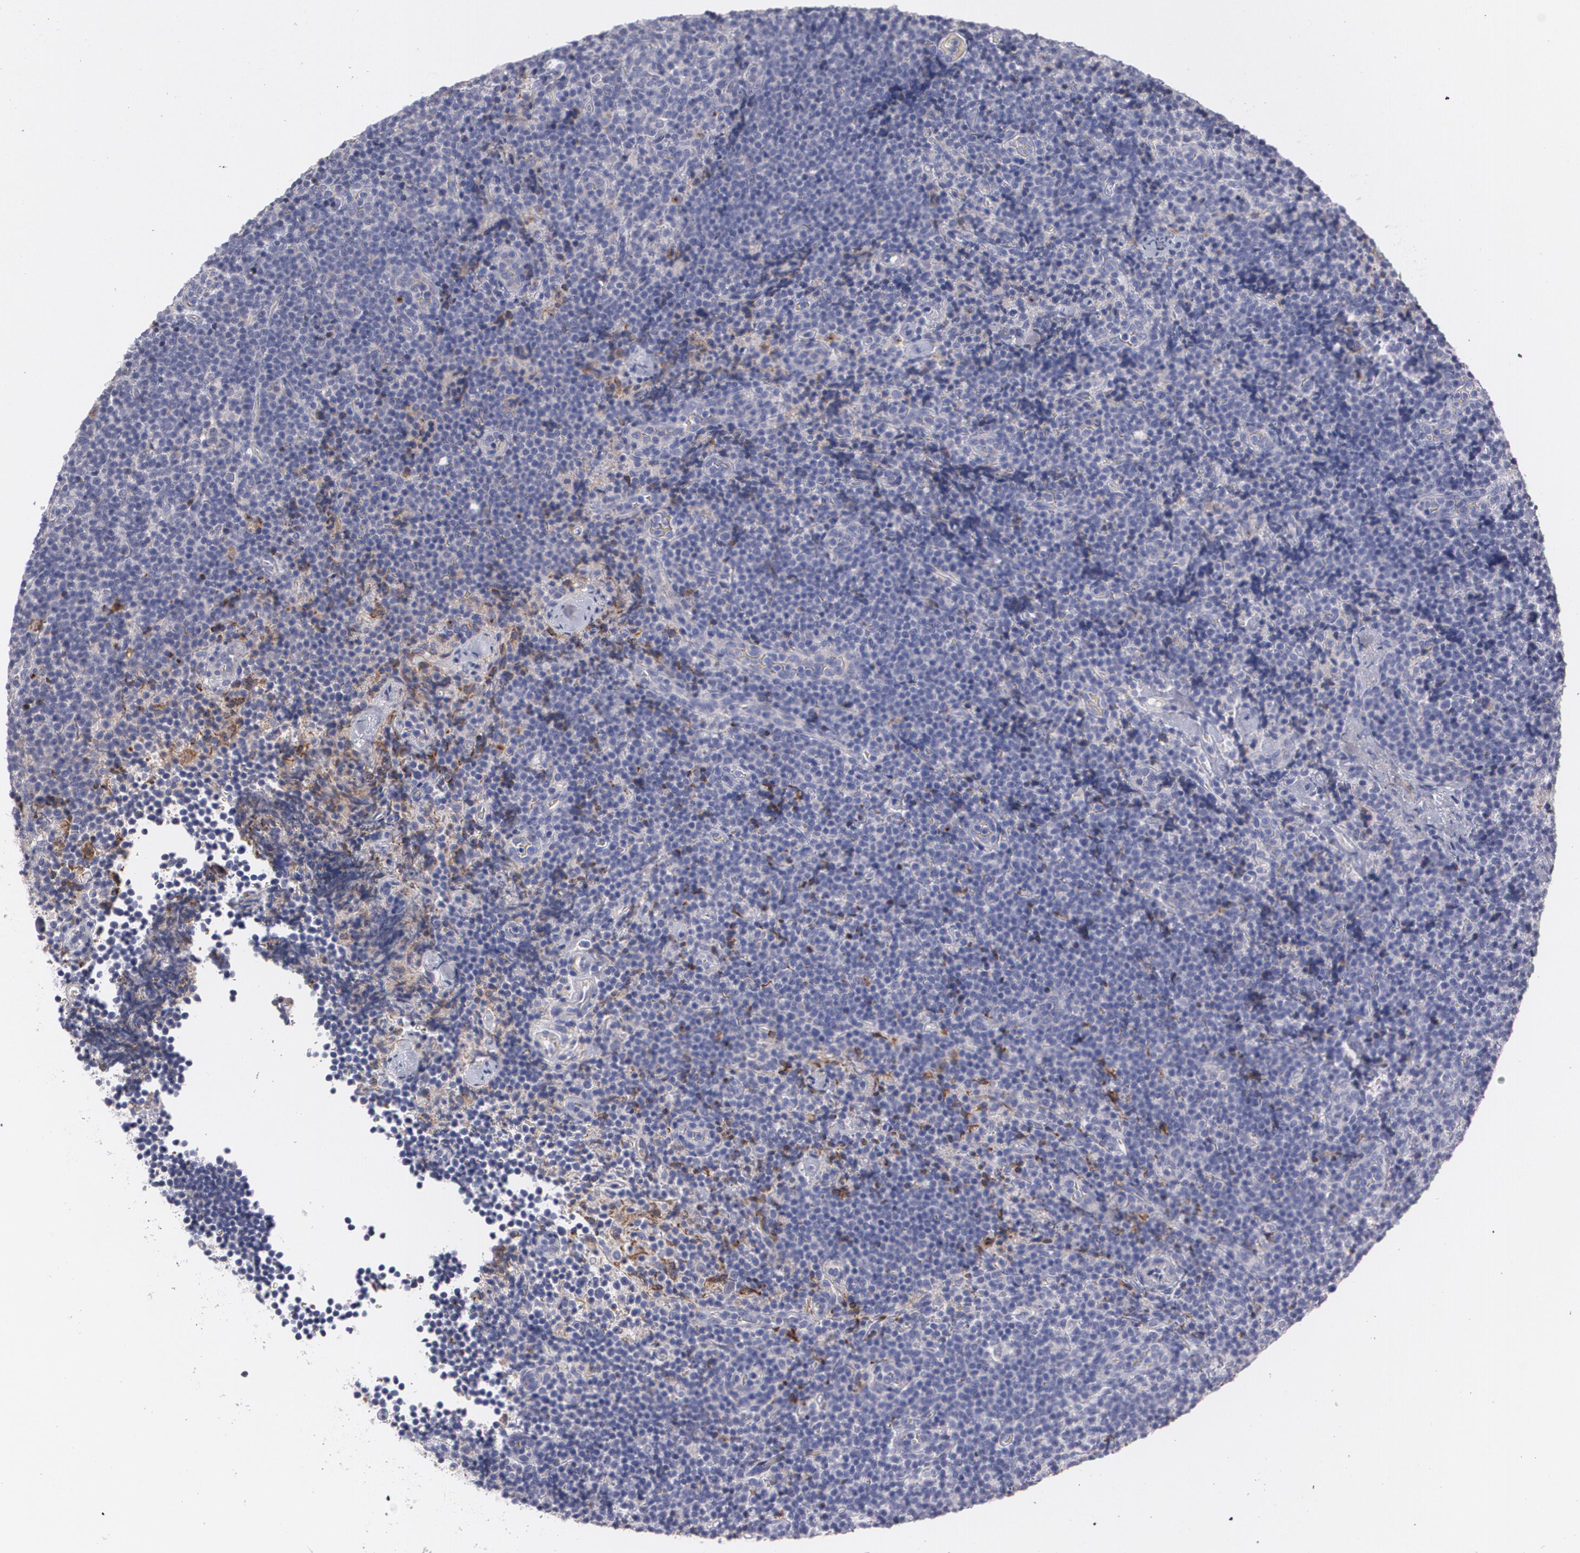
{"staining": {"intensity": "negative", "quantity": "none", "location": "none"}, "tissue": "lymphoma", "cell_type": "Tumor cells", "image_type": "cancer", "snomed": [{"axis": "morphology", "description": "Malignant lymphoma, non-Hodgkin's type, High grade"}, {"axis": "topography", "description": "Lymph node"}], "caption": "High magnification brightfield microscopy of high-grade malignant lymphoma, non-Hodgkin's type stained with DAB (brown) and counterstained with hematoxylin (blue): tumor cells show no significant expression.", "gene": "FBLN1", "patient": {"sex": "female", "age": 58}}